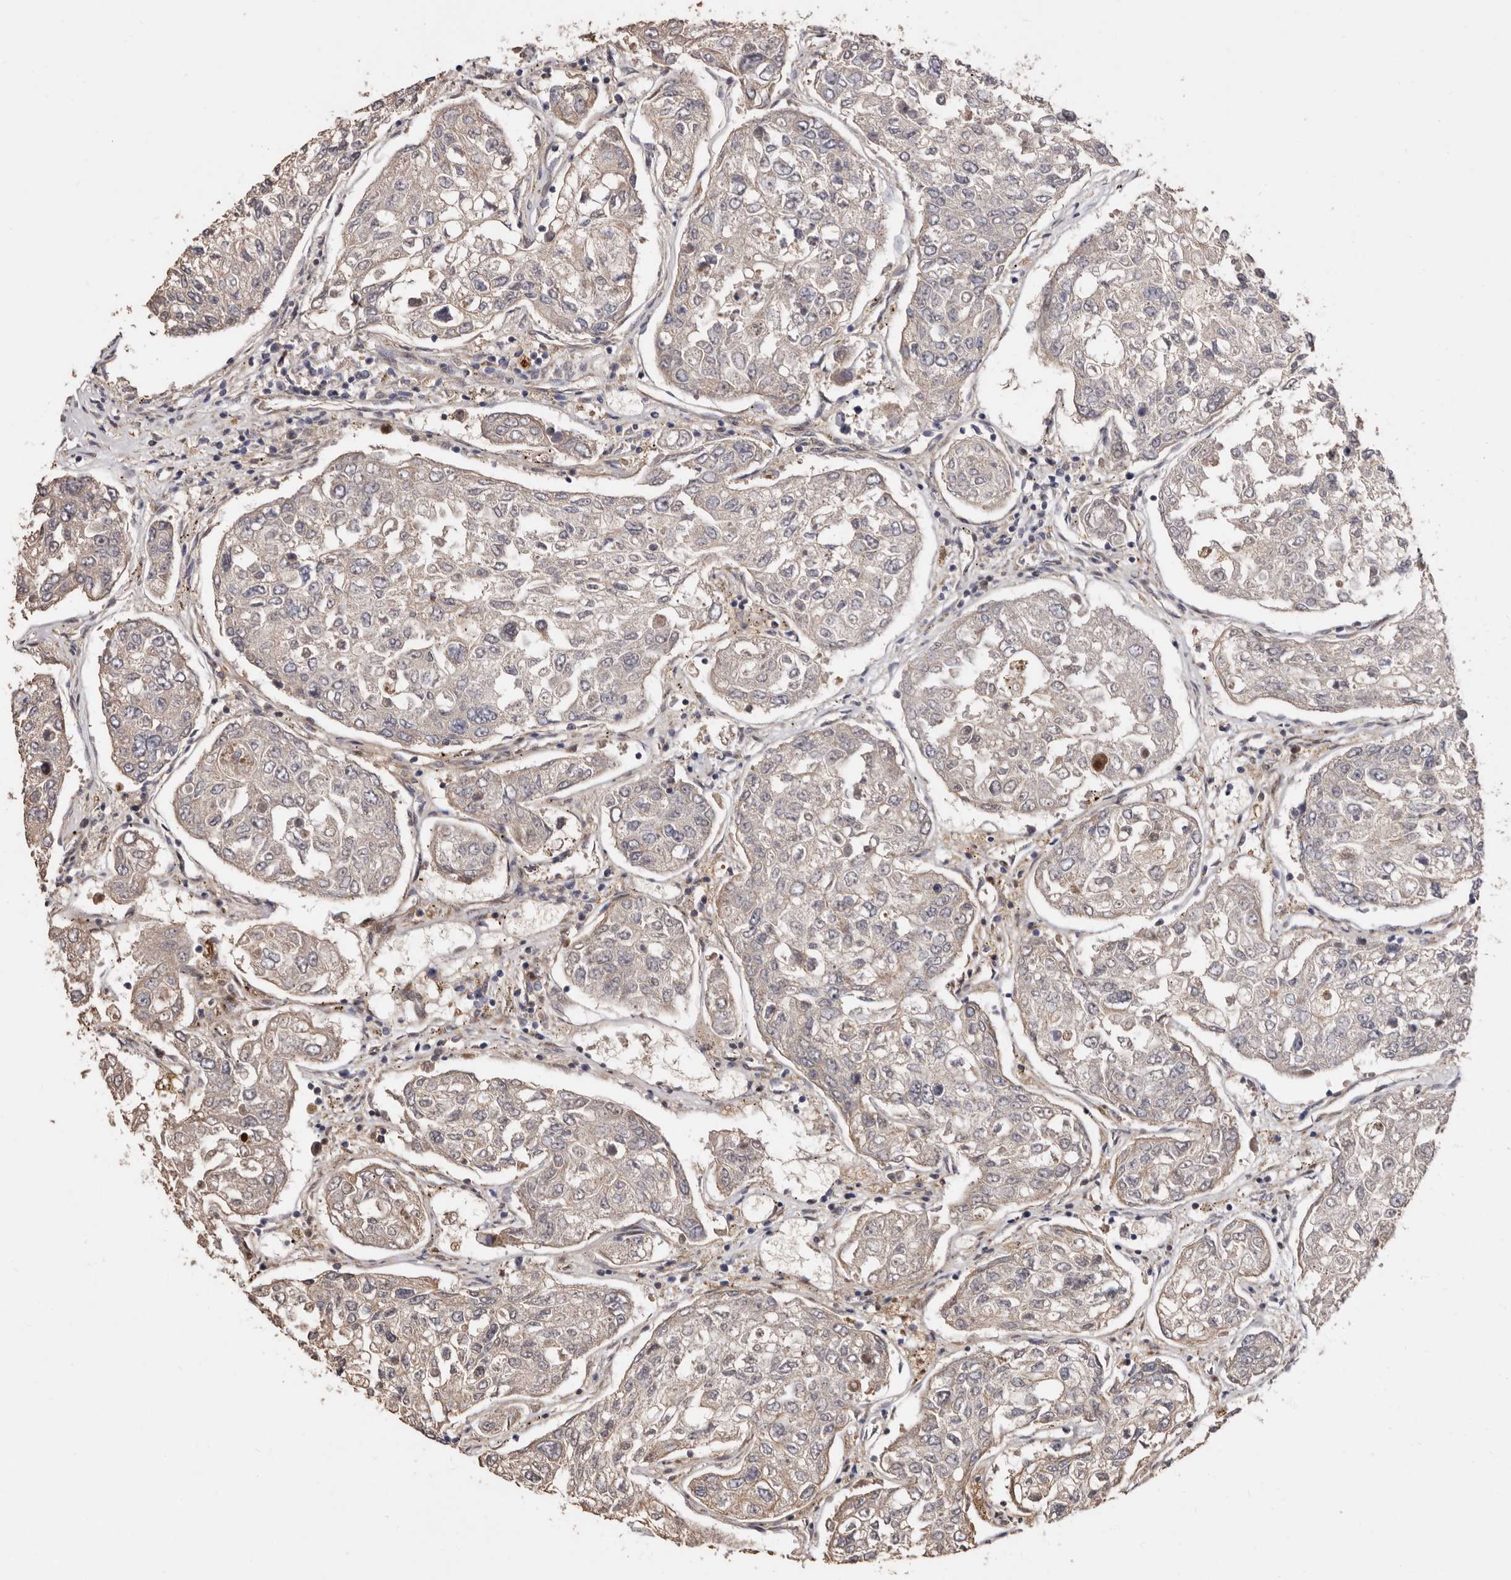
{"staining": {"intensity": "negative", "quantity": "none", "location": "none"}, "tissue": "urothelial cancer", "cell_type": "Tumor cells", "image_type": "cancer", "snomed": [{"axis": "morphology", "description": "Urothelial carcinoma, High grade"}, {"axis": "topography", "description": "Lymph node"}, {"axis": "topography", "description": "Urinary bladder"}], "caption": "Immunohistochemistry histopathology image of human high-grade urothelial carcinoma stained for a protein (brown), which exhibits no positivity in tumor cells.", "gene": "GRAMD2A", "patient": {"sex": "male", "age": 51}}